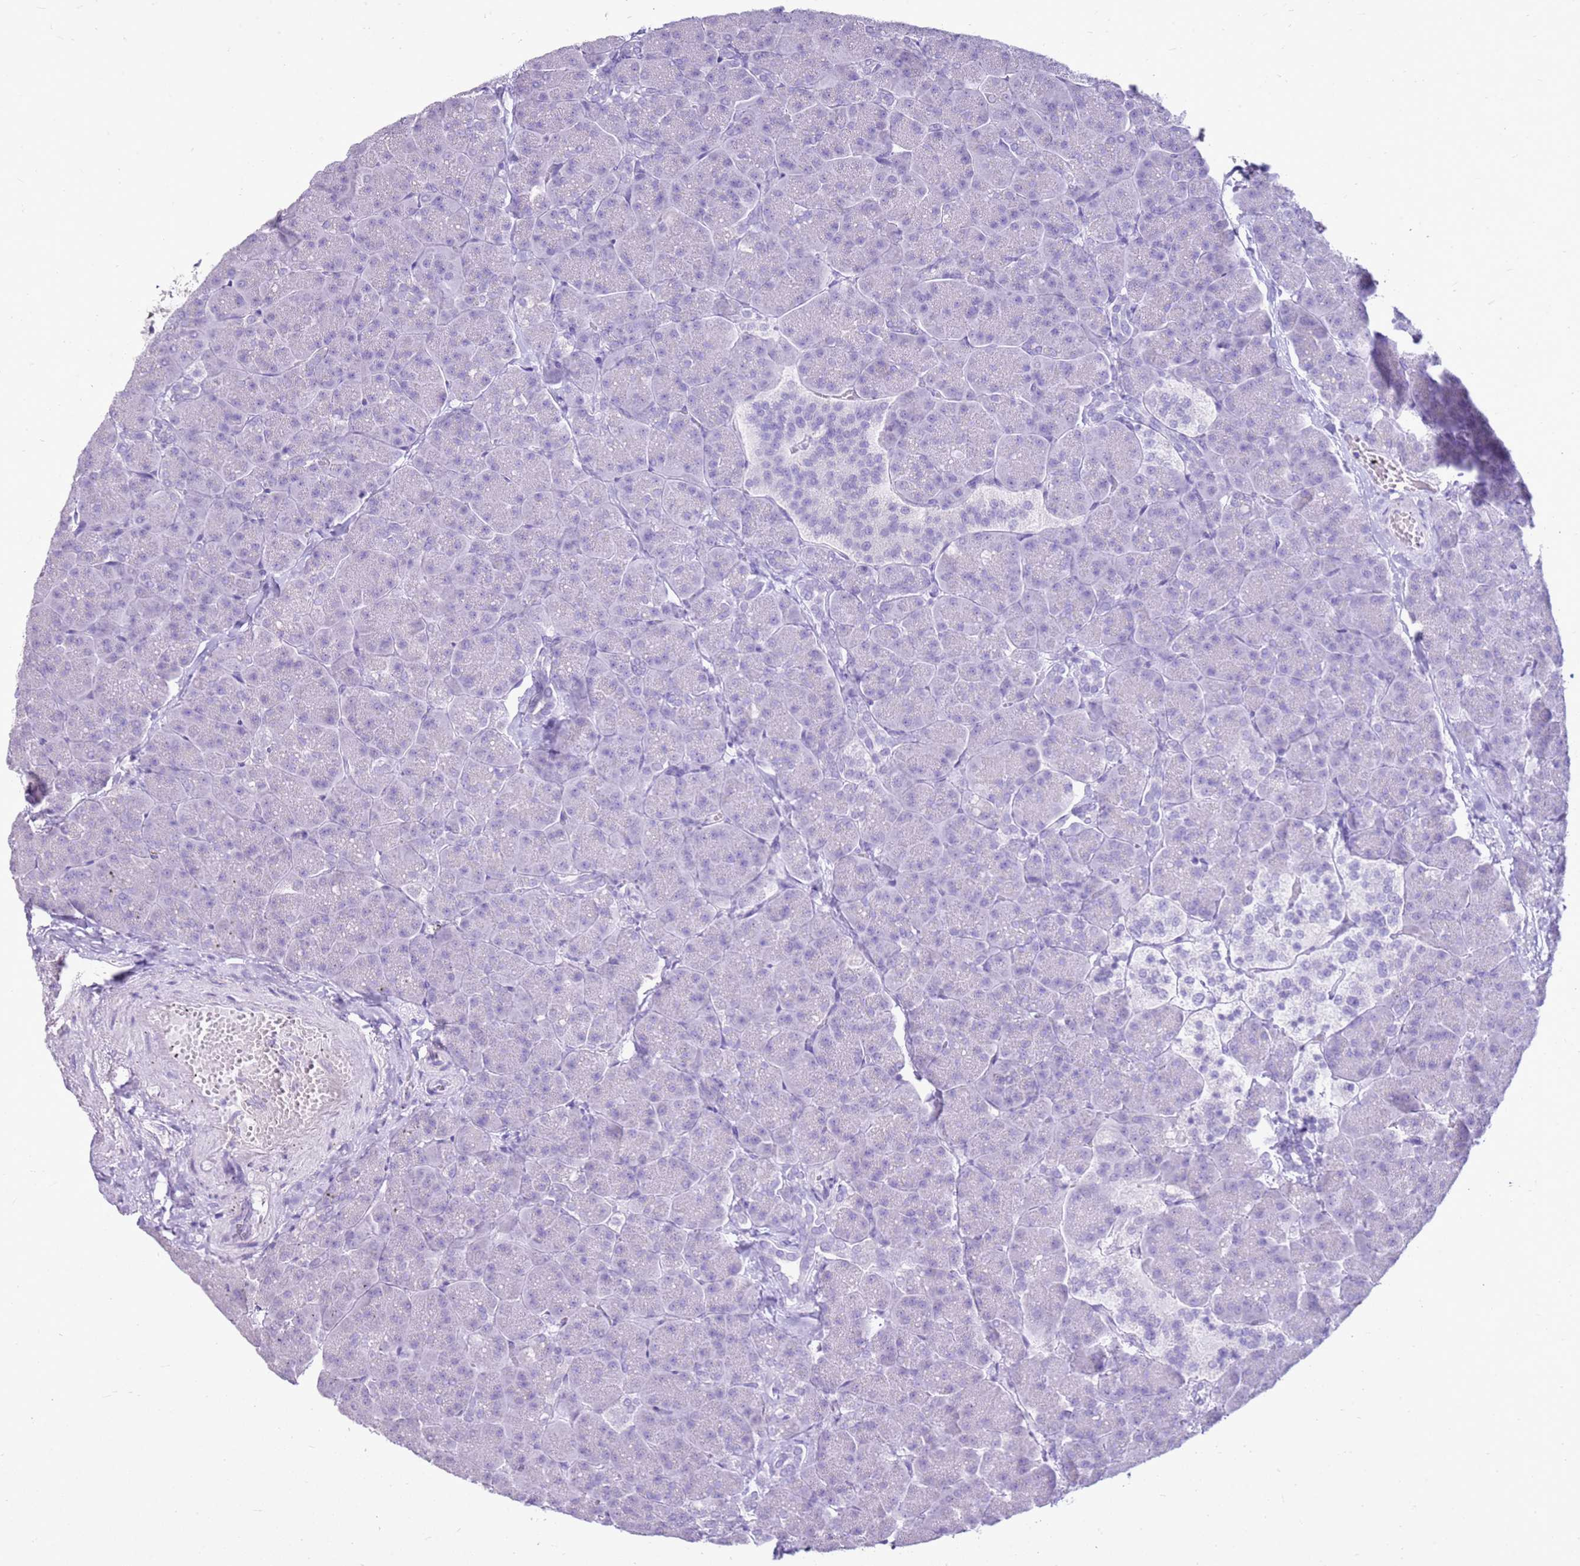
{"staining": {"intensity": "negative", "quantity": "none", "location": "none"}, "tissue": "pancreas", "cell_type": "Exocrine glandular cells", "image_type": "normal", "snomed": [{"axis": "morphology", "description": "Normal tissue, NOS"}, {"axis": "topography", "description": "Pancreas"}, {"axis": "topography", "description": "Peripheral nerve tissue"}], "caption": "Pancreas was stained to show a protein in brown. There is no significant expression in exocrine glandular cells. (DAB IHC visualized using brightfield microscopy, high magnification).", "gene": "CA8", "patient": {"sex": "male", "age": 54}}